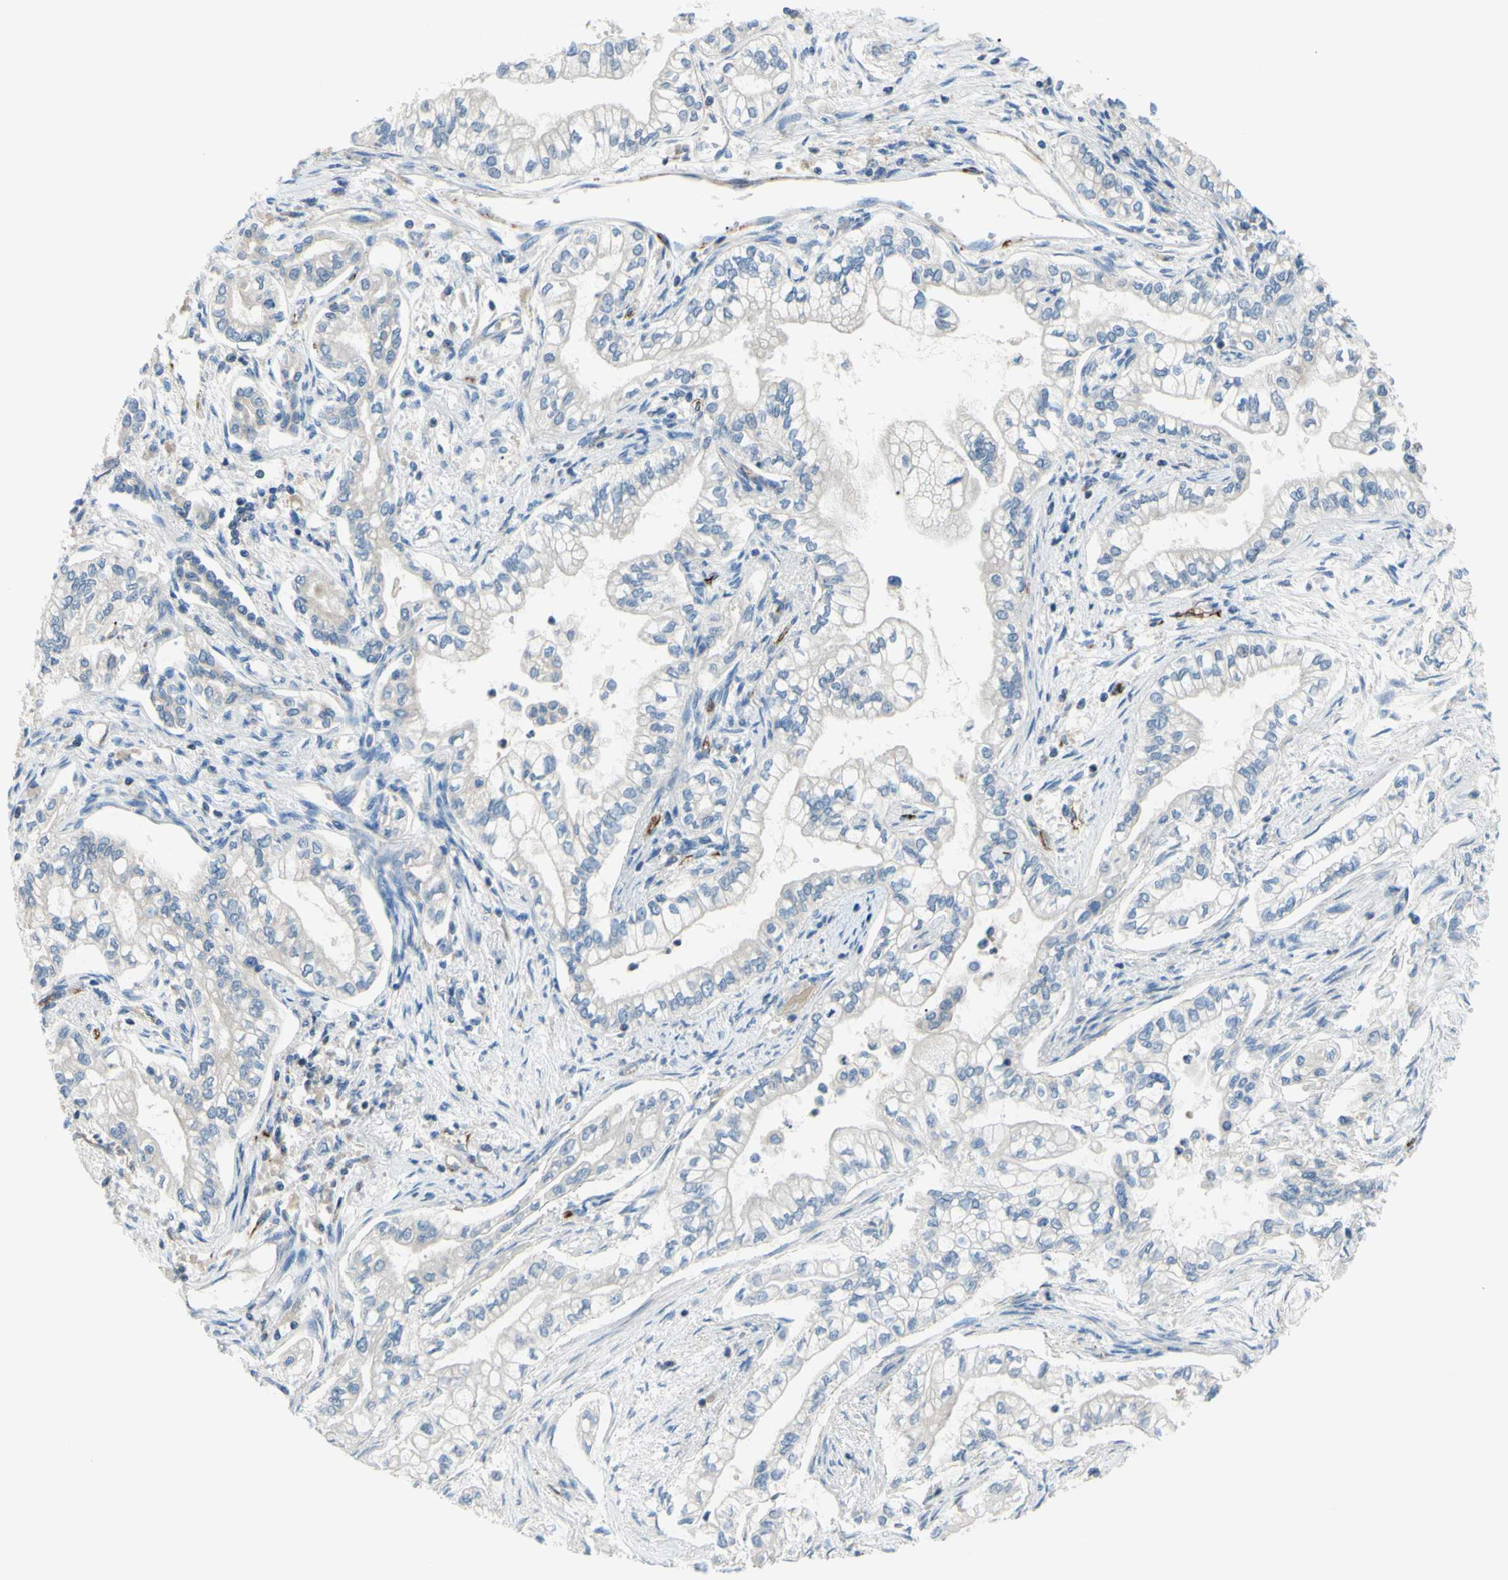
{"staining": {"intensity": "weak", "quantity": "<25%", "location": "cytoplasmic/membranous"}, "tissue": "pancreatic cancer", "cell_type": "Tumor cells", "image_type": "cancer", "snomed": [{"axis": "morphology", "description": "Normal tissue, NOS"}, {"axis": "topography", "description": "Pancreas"}], "caption": "This is a photomicrograph of immunohistochemistry staining of pancreatic cancer, which shows no positivity in tumor cells.", "gene": "PRRG2", "patient": {"sex": "male", "age": 42}}